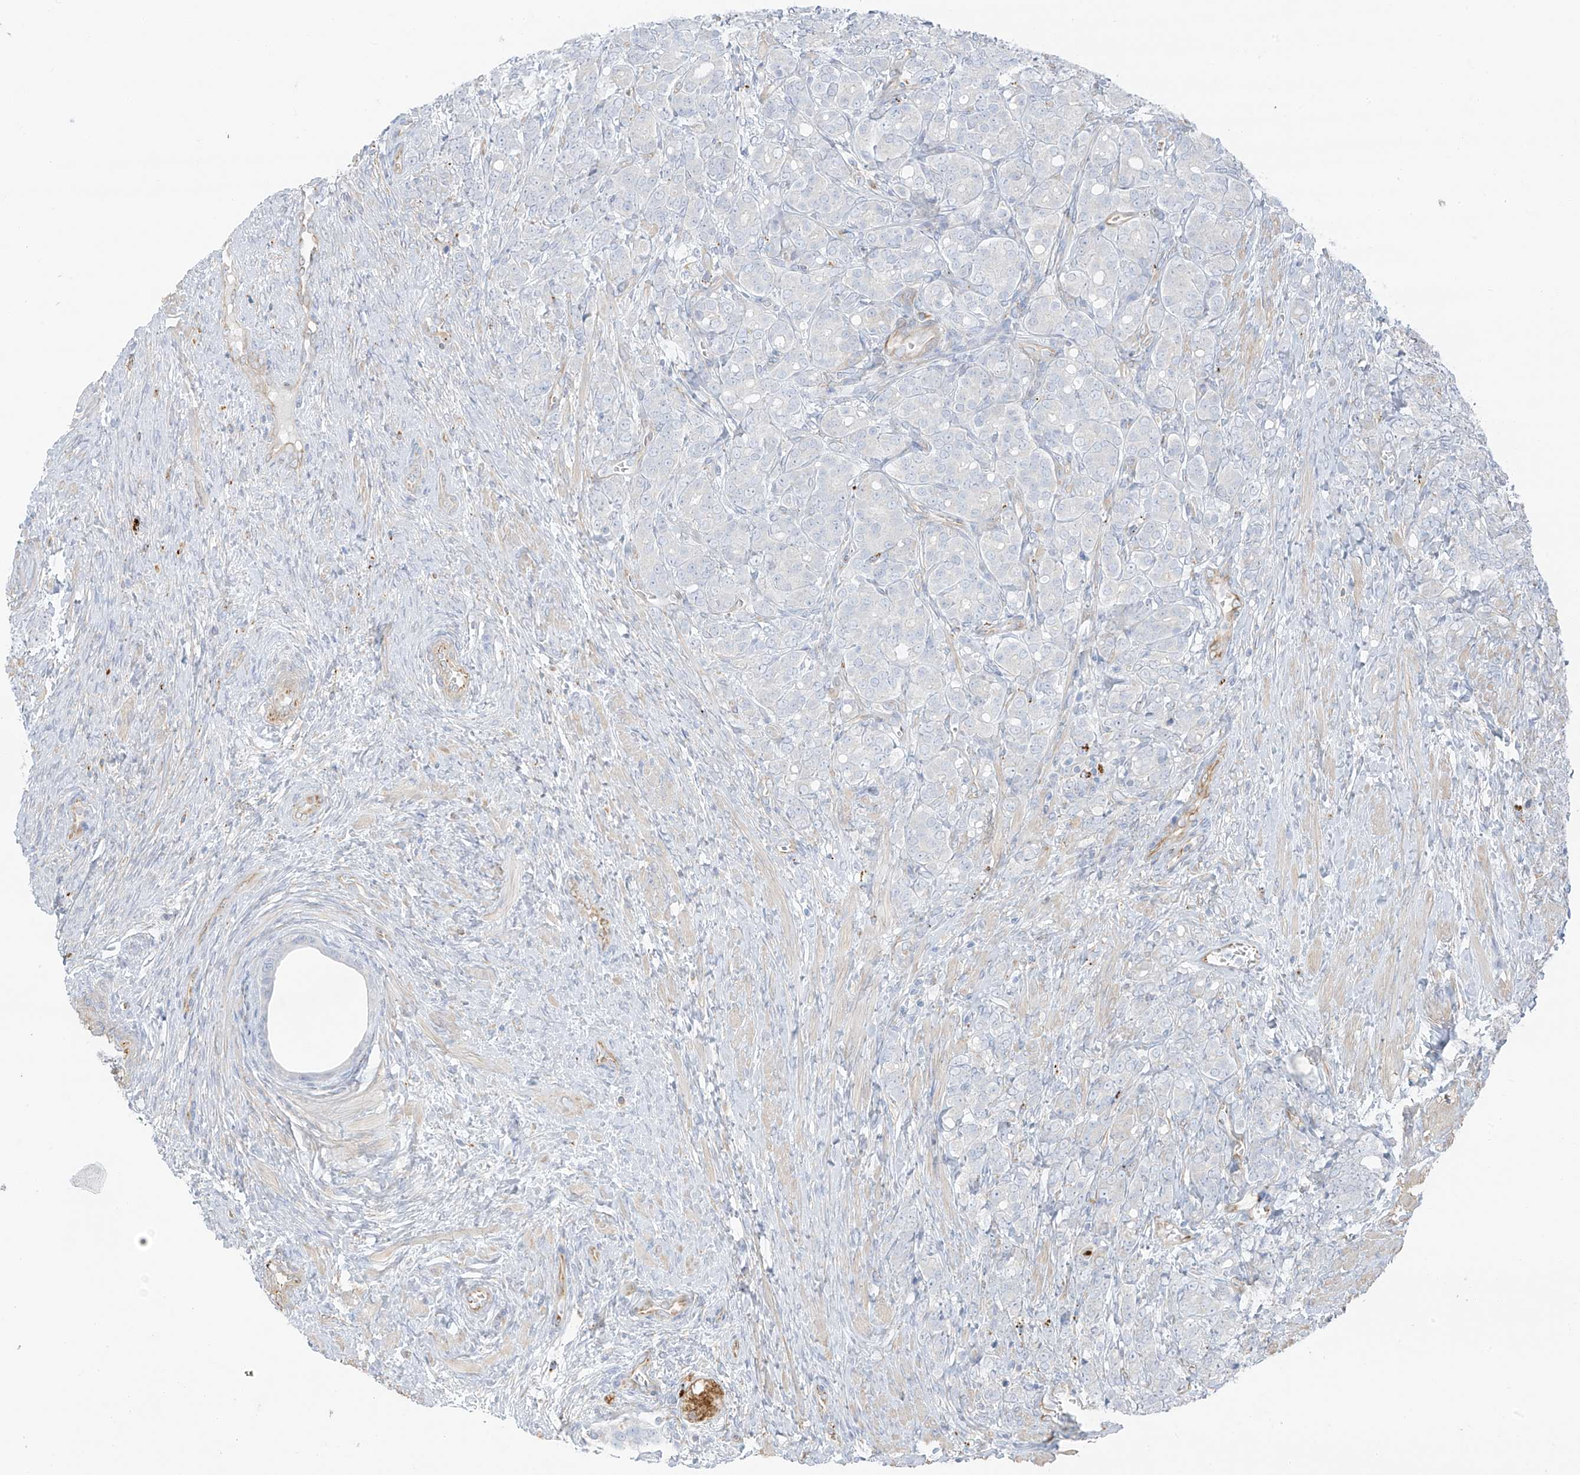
{"staining": {"intensity": "negative", "quantity": "none", "location": "none"}, "tissue": "prostate cancer", "cell_type": "Tumor cells", "image_type": "cancer", "snomed": [{"axis": "morphology", "description": "Adenocarcinoma, High grade"}, {"axis": "topography", "description": "Prostate"}], "caption": "An immunohistochemistry (IHC) micrograph of prostate cancer is shown. There is no staining in tumor cells of prostate cancer. The staining is performed using DAB (3,3'-diaminobenzidine) brown chromogen with nuclei counter-stained in using hematoxylin.", "gene": "TAL2", "patient": {"sex": "male", "age": 62}}